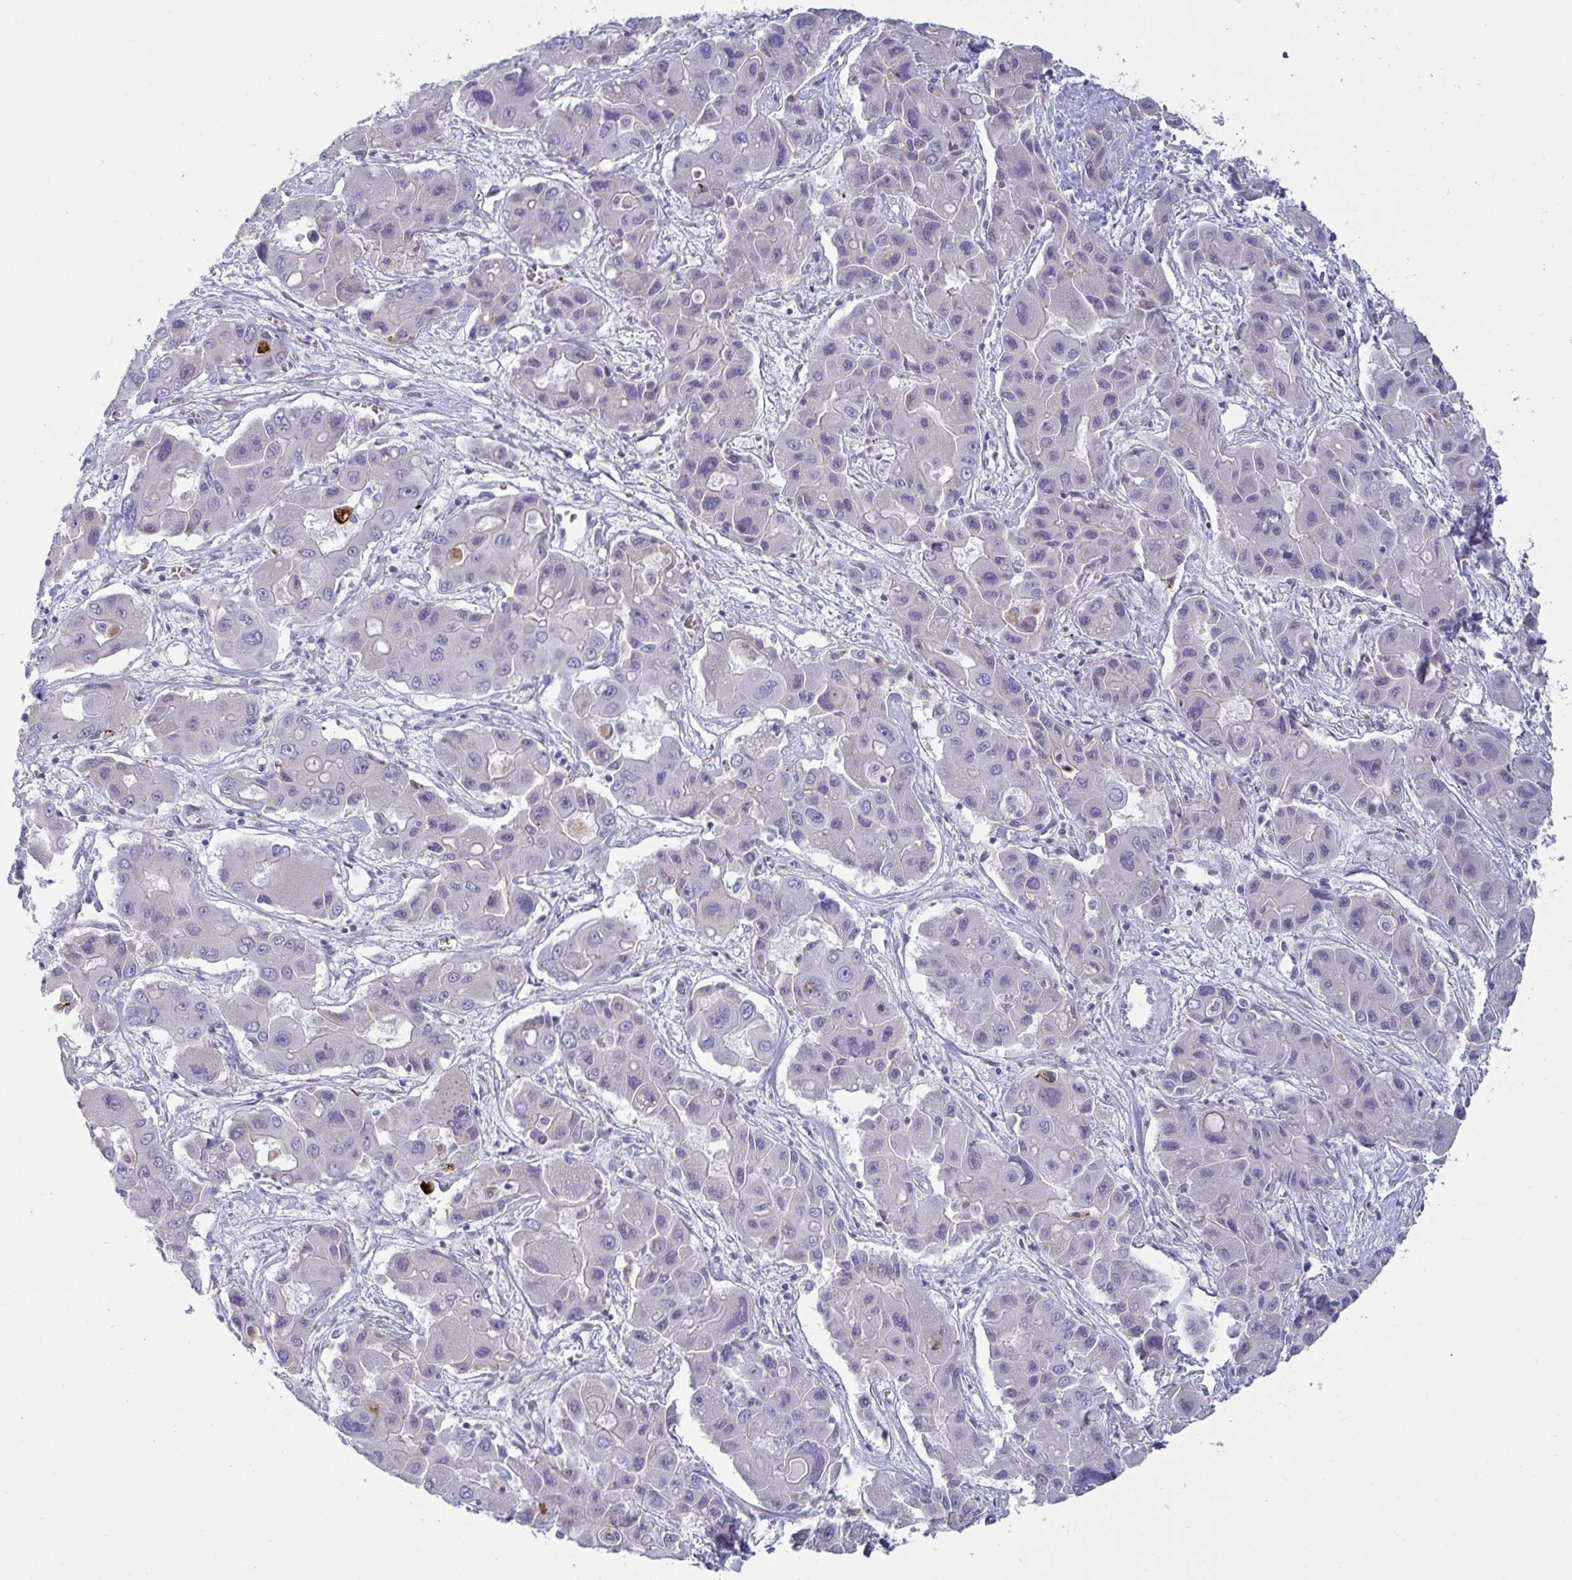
{"staining": {"intensity": "negative", "quantity": "none", "location": "none"}, "tissue": "liver cancer", "cell_type": "Tumor cells", "image_type": "cancer", "snomed": [{"axis": "morphology", "description": "Cholangiocarcinoma"}, {"axis": "topography", "description": "Liver"}], "caption": "This micrograph is of liver cholangiocarcinoma stained with immunohistochemistry (IHC) to label a protein in brown with the nuclei are counter-stained blue. There is no staining in tumor cells.", "gene": "TAS2R38", "patient": {"sex": "male", "age": 67}}